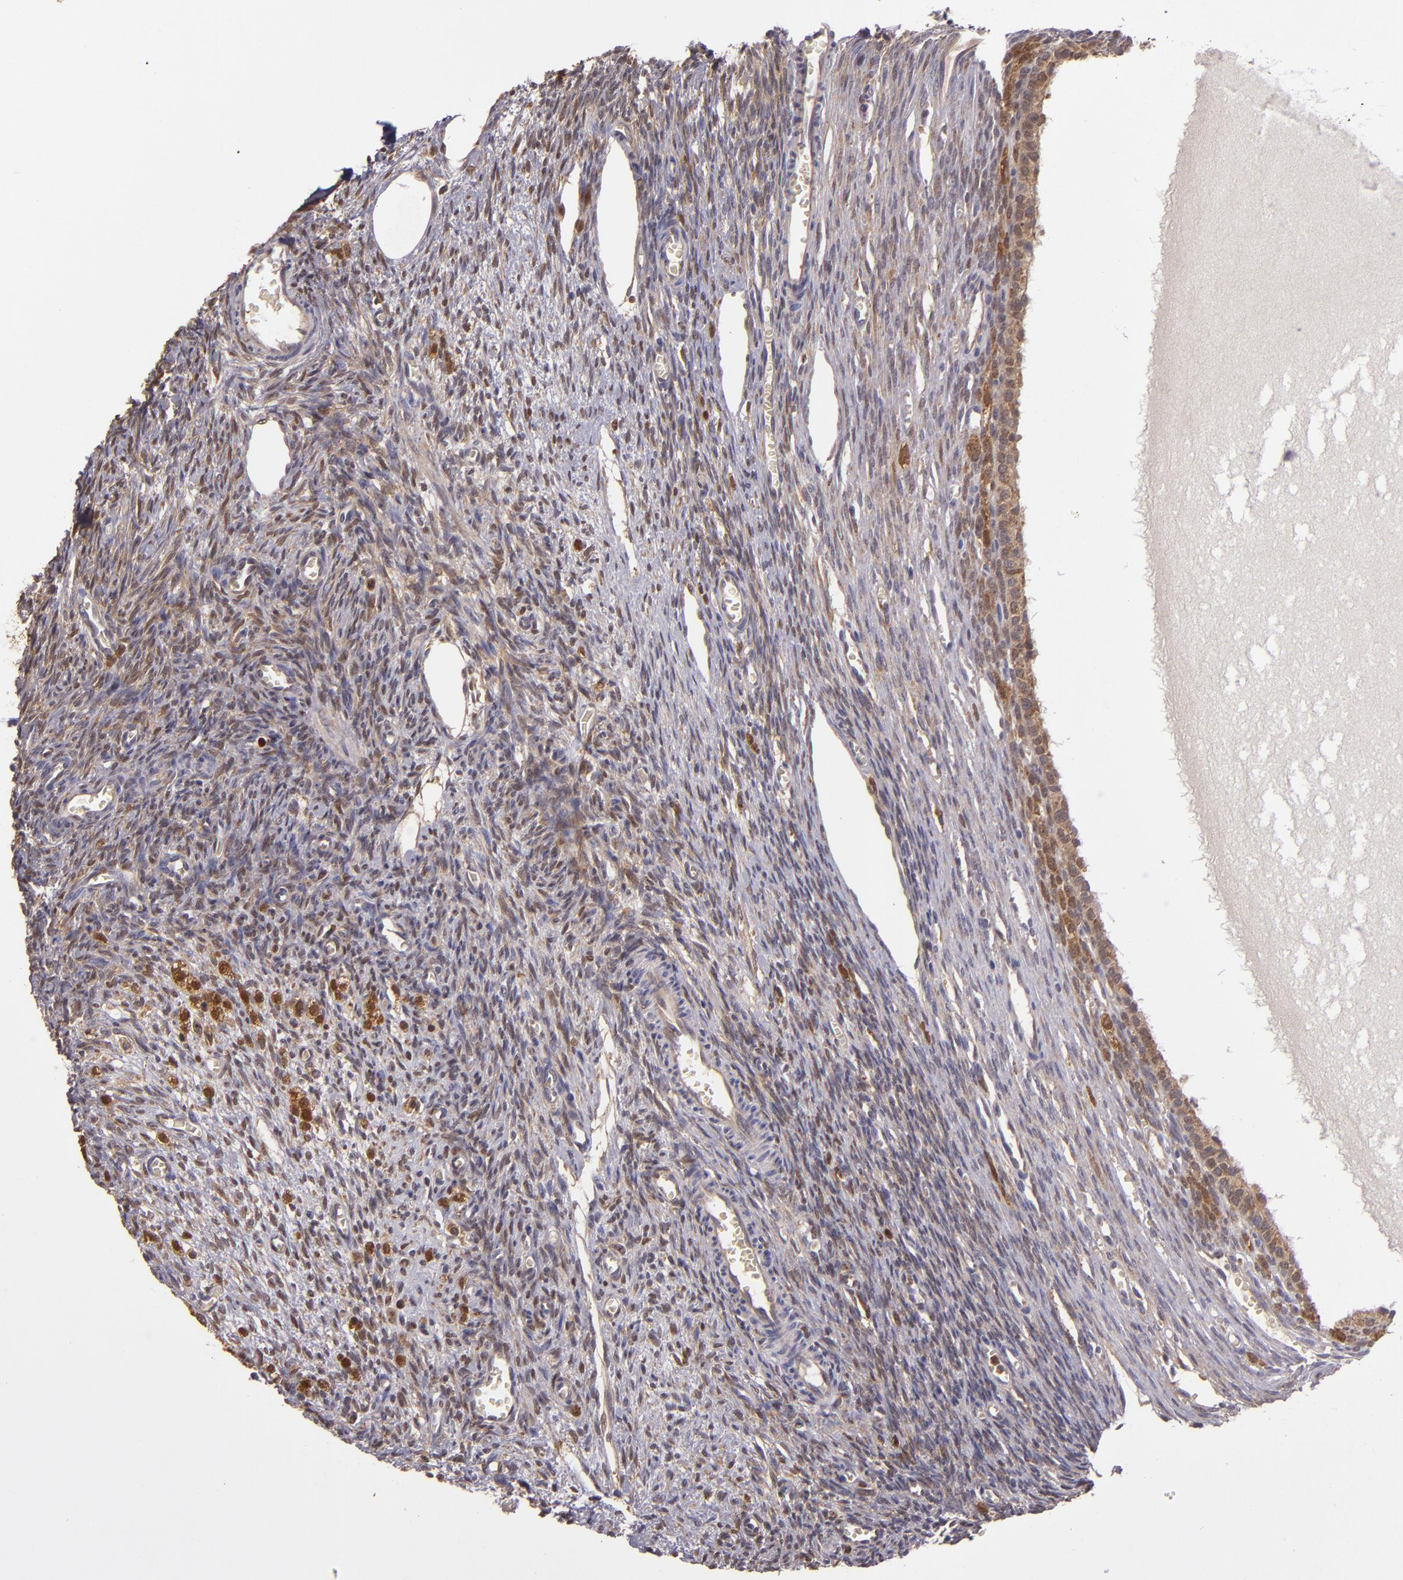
{"staining": {"intensity": "weak", "quantity": ">75%", "location": "cytoplasmic/membranous"}, "tissue": "ovary", "cell_type": "Follicle cells", "image_type": "normal", "snomed": [{"axis": "morphology", "description": "Normal tissue, NOS"}, {"axis": "topography", "description": "Ovary"}], "caption": "Immunohistochemistry (IHC) of unremarkable human ovary shows low levels of weak cytoplasmic/membranous expression in approximately >75% of follicle cells.", "gene": "FHIT", "patient": {"sex": "female", "age": 27}}